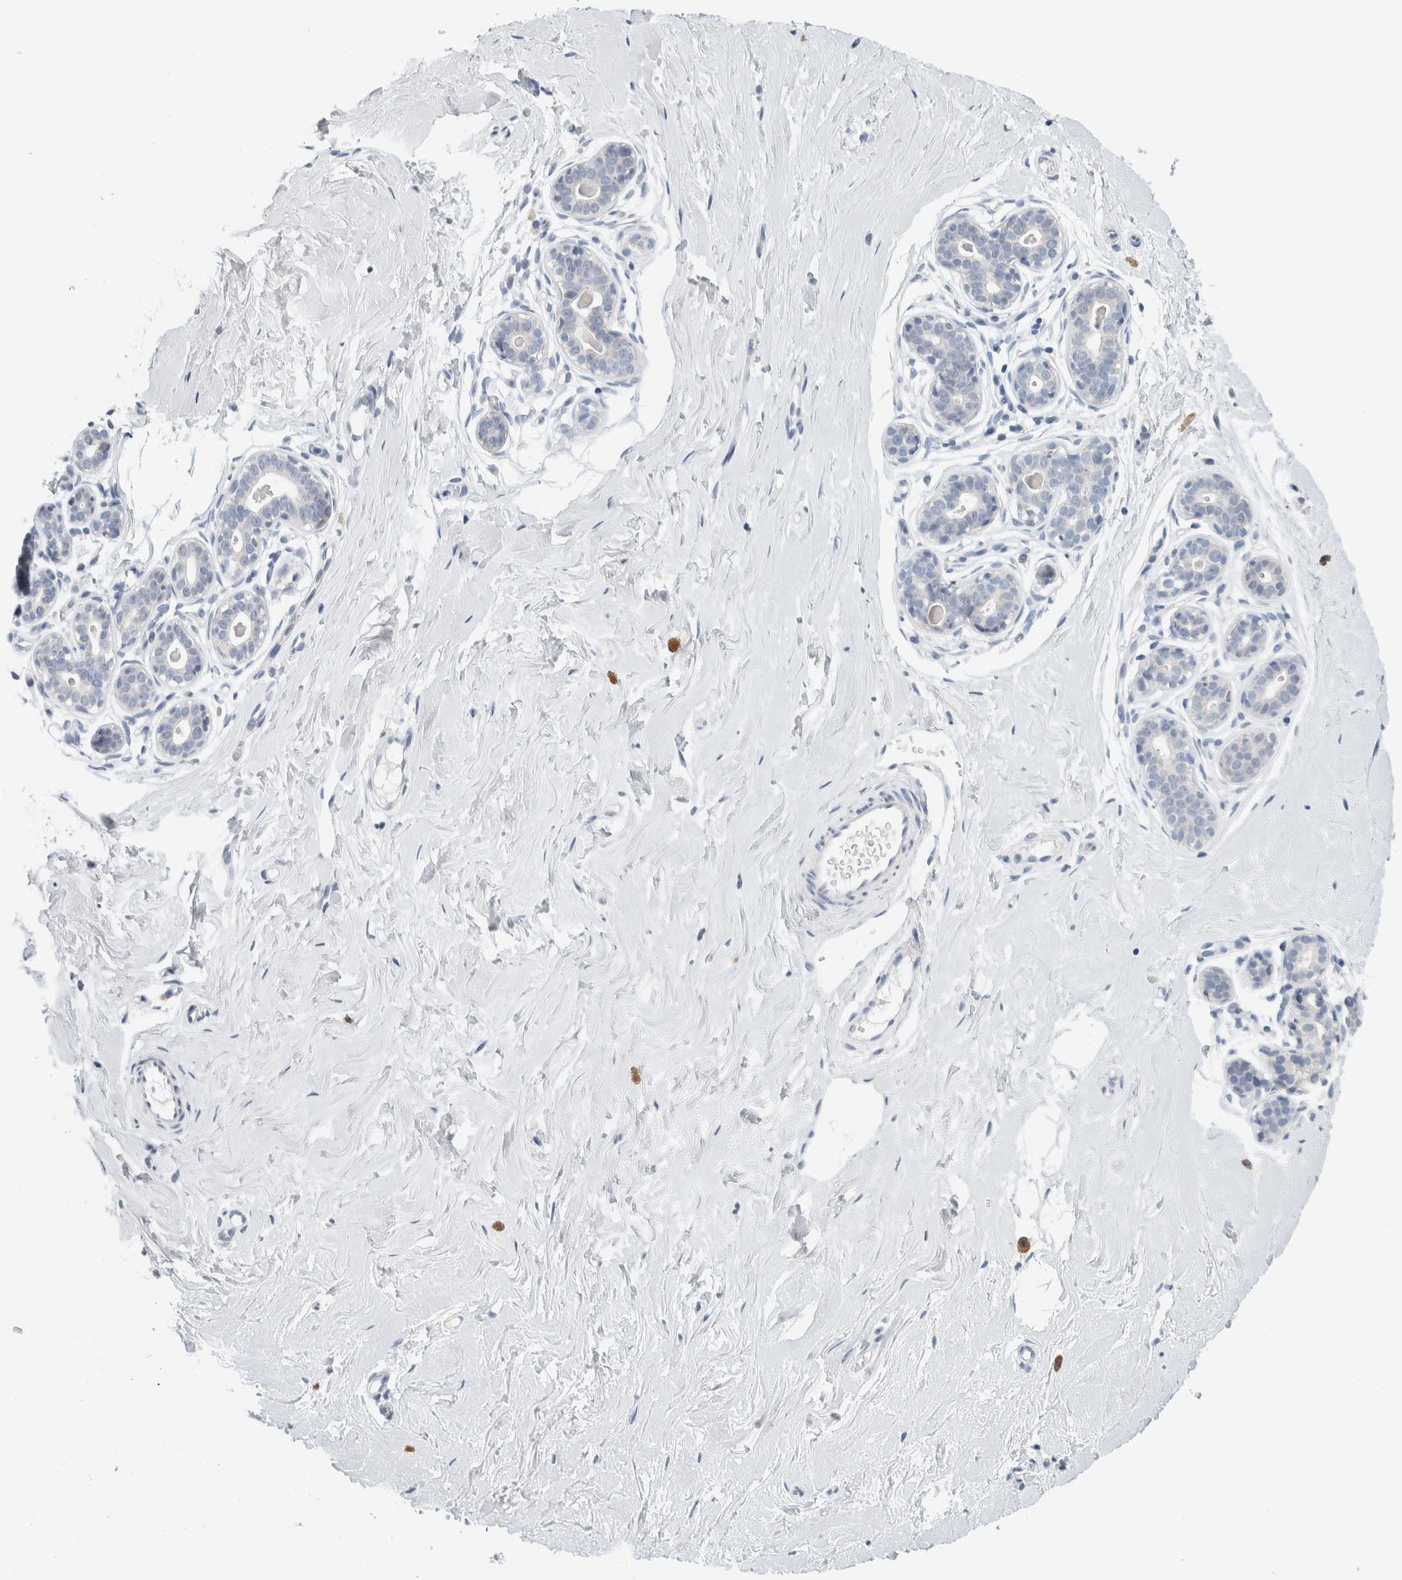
{"staining": {"intensity": "negative", "quantity": "none", "location": "none"}, "tissue": "breast", "cell_type": "Adipocytes", "image_type": "normal", "snomed": [{"axis": "morphology", "description": "Normal tissue, NOS"}, {"axis": "topography", "description": "Breast"}], "caption": "Immunohistochemistry photomicrograph of normal breast: human breast stained with DAB exhibits no significant protein staining in adipocytes. Nuclei are stained in blue.", "gene": "SCN2A", "patient": {"sex": "female", "age": 23}}